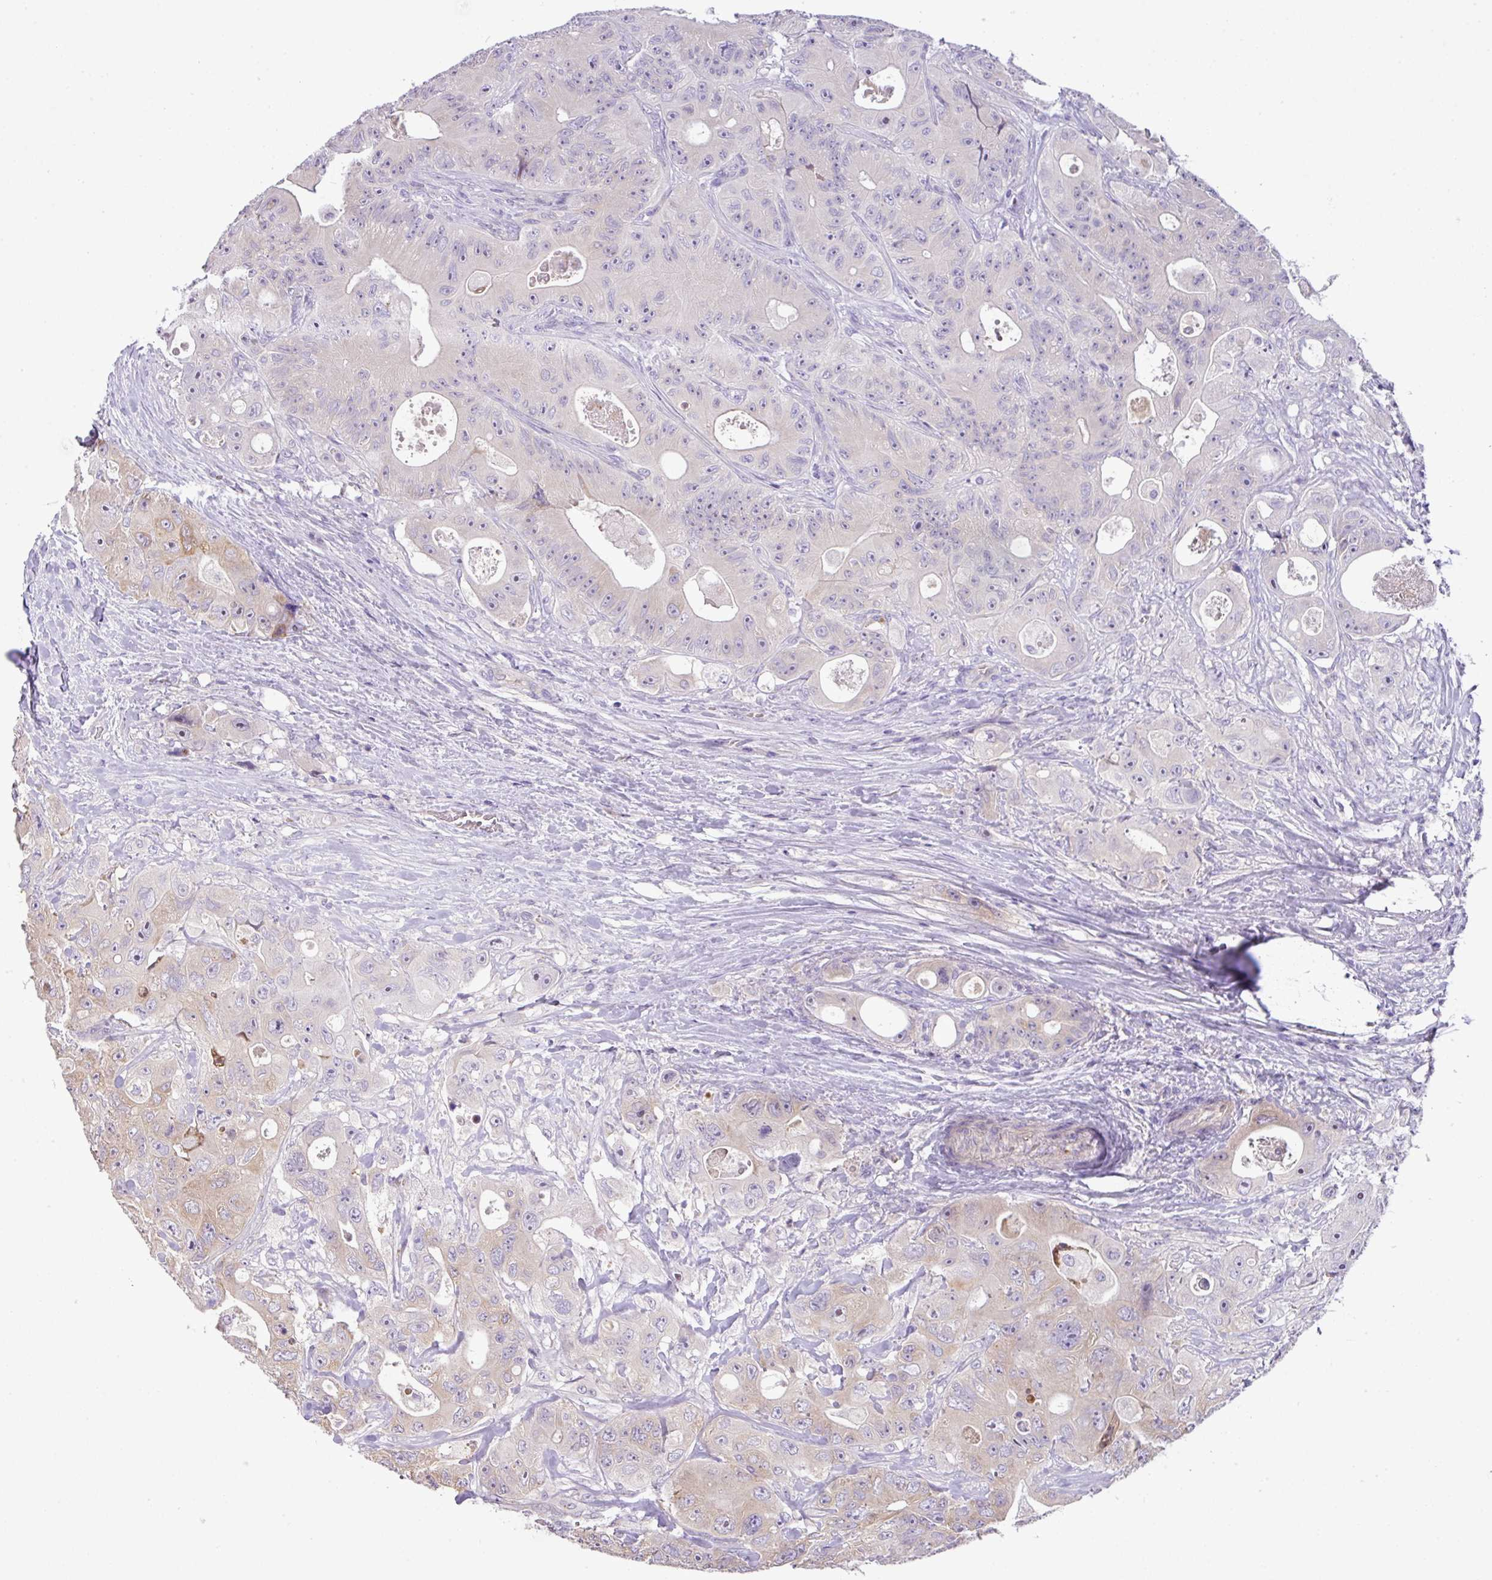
{"staining": {"intensity": "weak", "quantity": "<25%", "location": "cytoplasmic/membranous"}, "tissue": "colorectal cancer", "cell_type": "Tumor cells", "image_type": "cancer", "snomed": [{"axis": "morphology", "description": "Adenocarcinoma, NOS"}, {"axis": "topography", "description": "Colon"}], "caption": "A photomicrograph of colorectal cancer (adenocarcinoma) stained for a protein displays no brown staining in tumor cells.", "gene": "PIK3R5", "patient": {"sex": "female", "age": 46}}